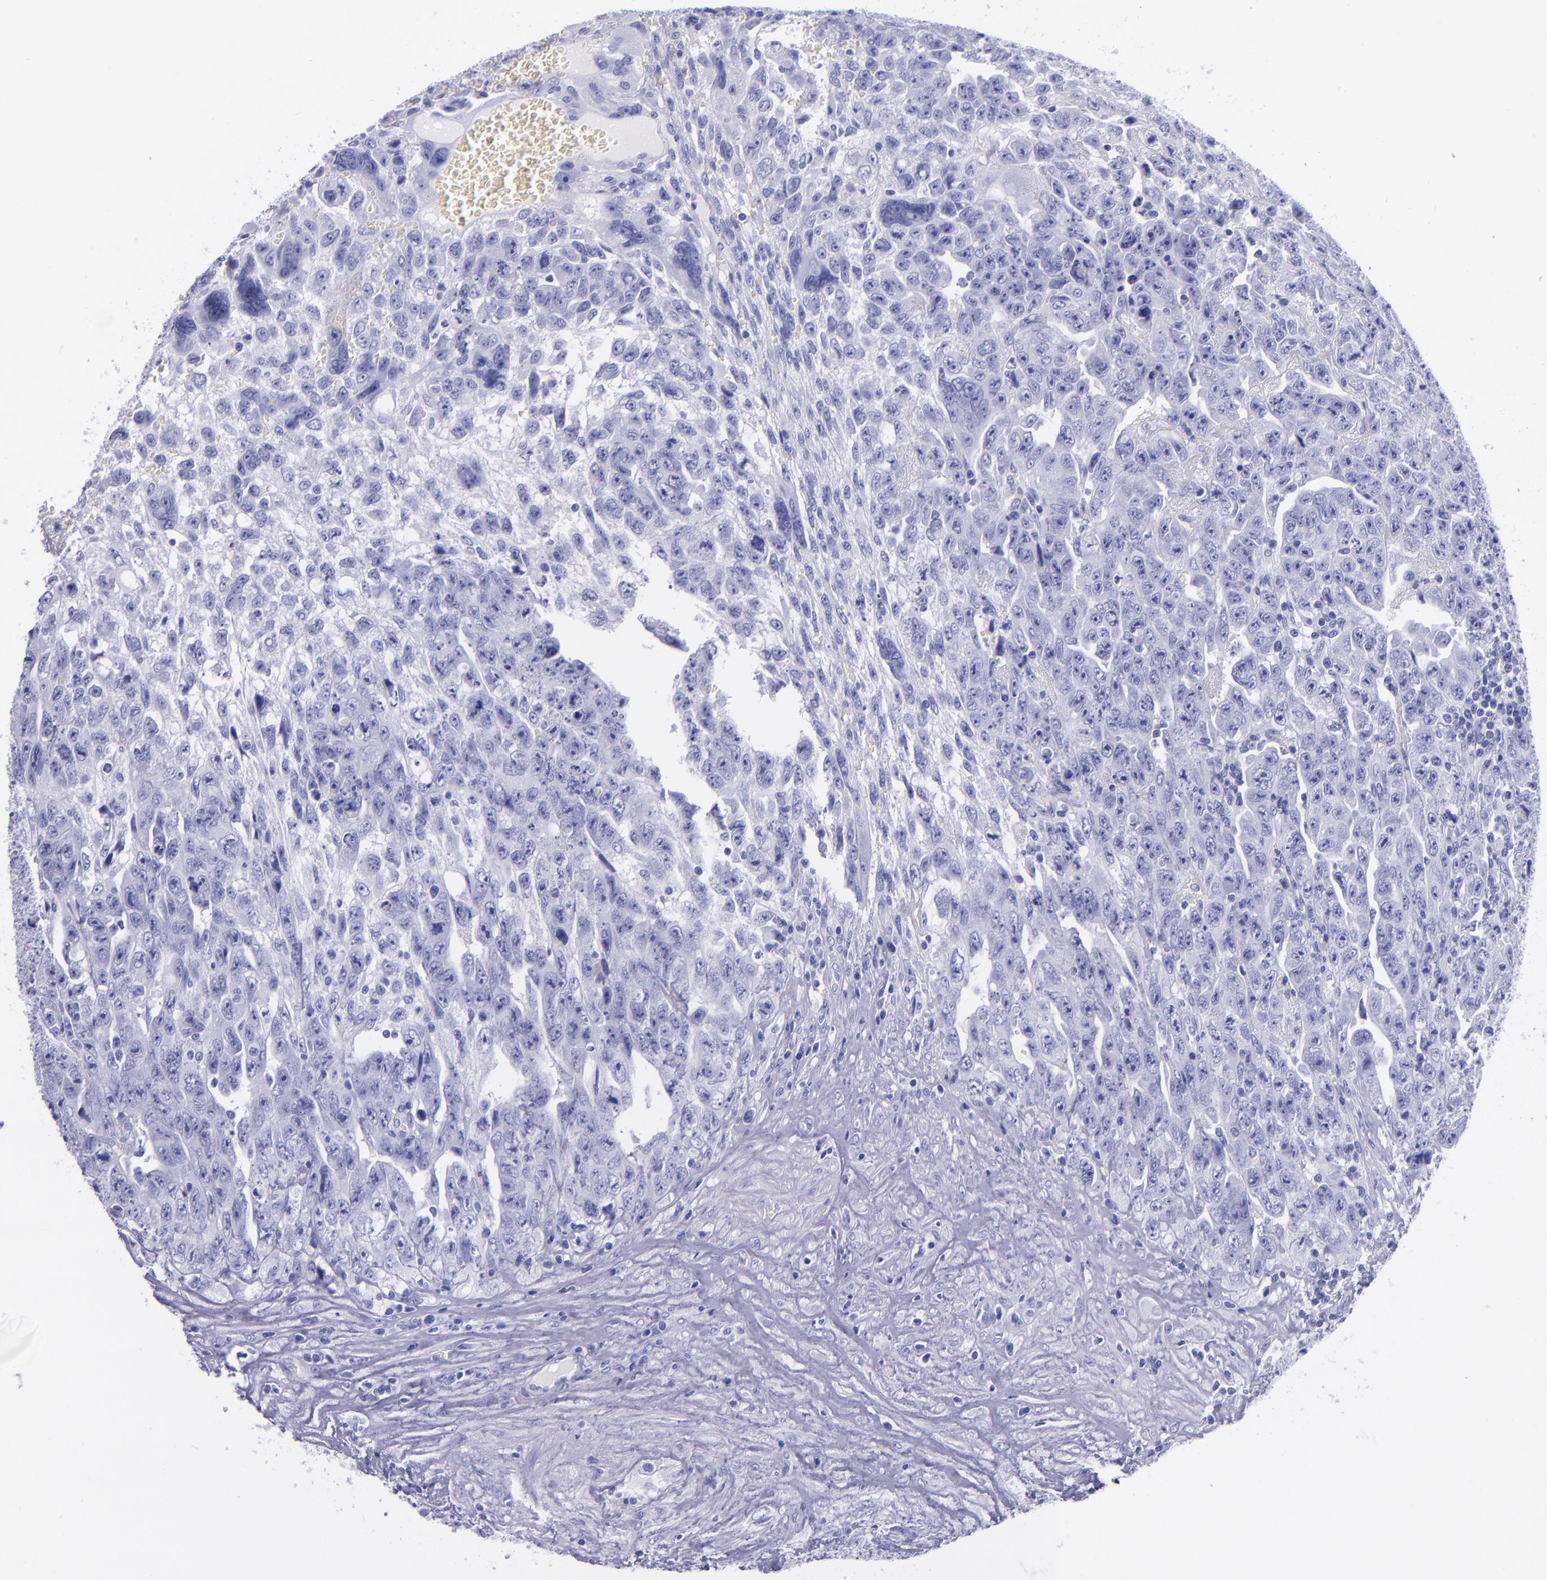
{"staining": {"intensity": "negative", "quantity": "none", "location": "none"}, "tissue": "testis cancer", "cell_type": "Tumor cells", "image_type": "cancer", "snomed": [{"axis": "morphology", "description": "Carcinoma, Embryonal, NOS"}, {"axis": "topography", "description": "Testis"}], "caption": "Testis embryonal carcinoma was stained to show a protein in brown. There is no significant positivity in tumor cells.", "gene": "SLPI", "patient": {"sex": "male", "age": 28}}